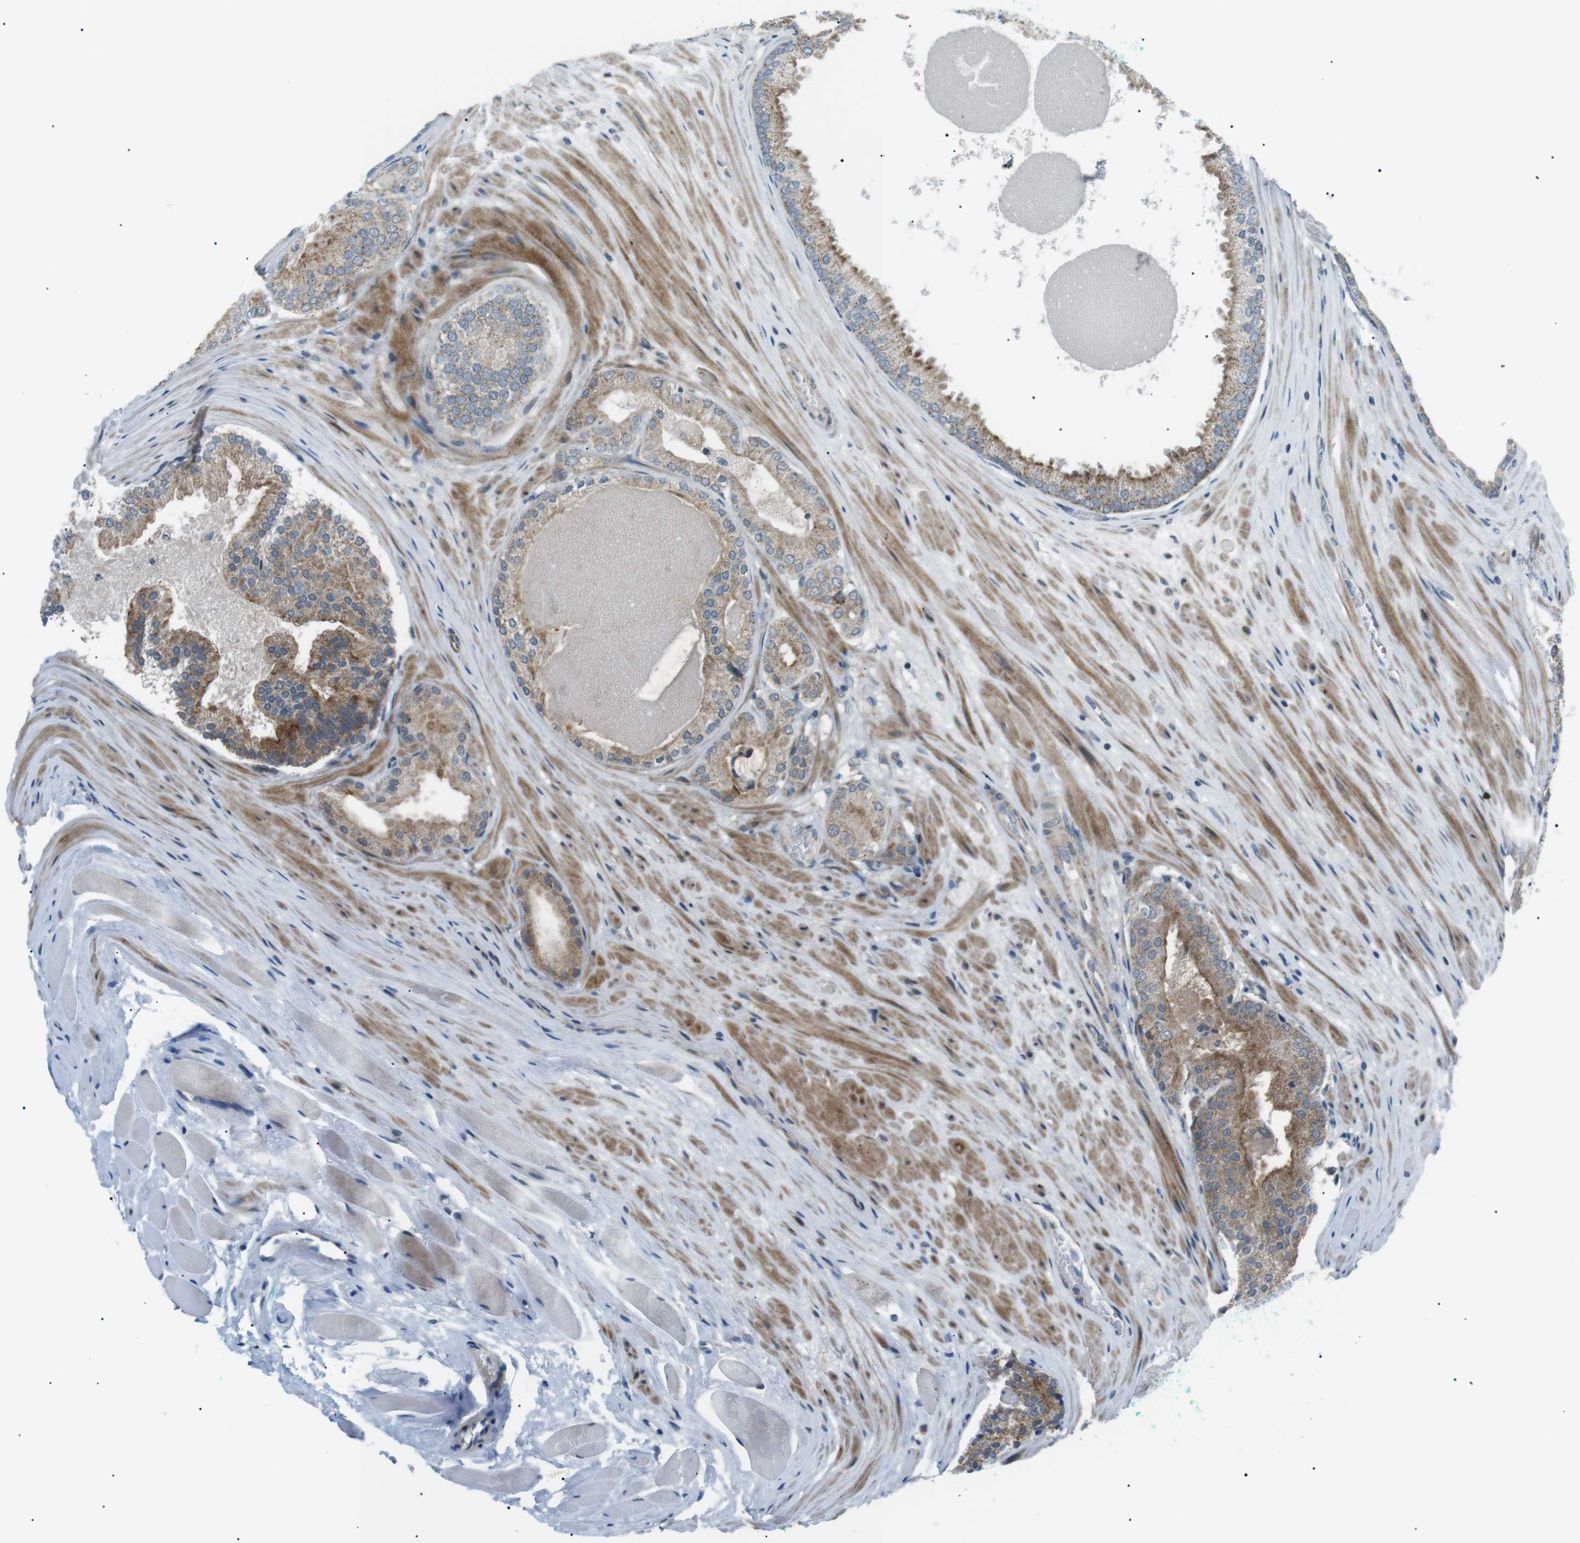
{"staining": {"intensity": "moderate", "quantity": "25%-75%", "location": "cytoplasmic/membranous"}, "tissue": "prostate cancer", "cell_type": "Tumor cells", "image_type": "cancer", "snomed": [{"axis": "morphology", "description": "Adenocarcinoma, High grade"}, {"axis": "topography", "description": "Prostate"}], "caption": "There is medium levels of moderate cytoplasmic/membranous staining in tumor cells of prostate cancer, as demonstrated by immunohistochemical staining (brown color).", "gene": "ARID5B", "patient": {"sex": "male", "age": 59}}